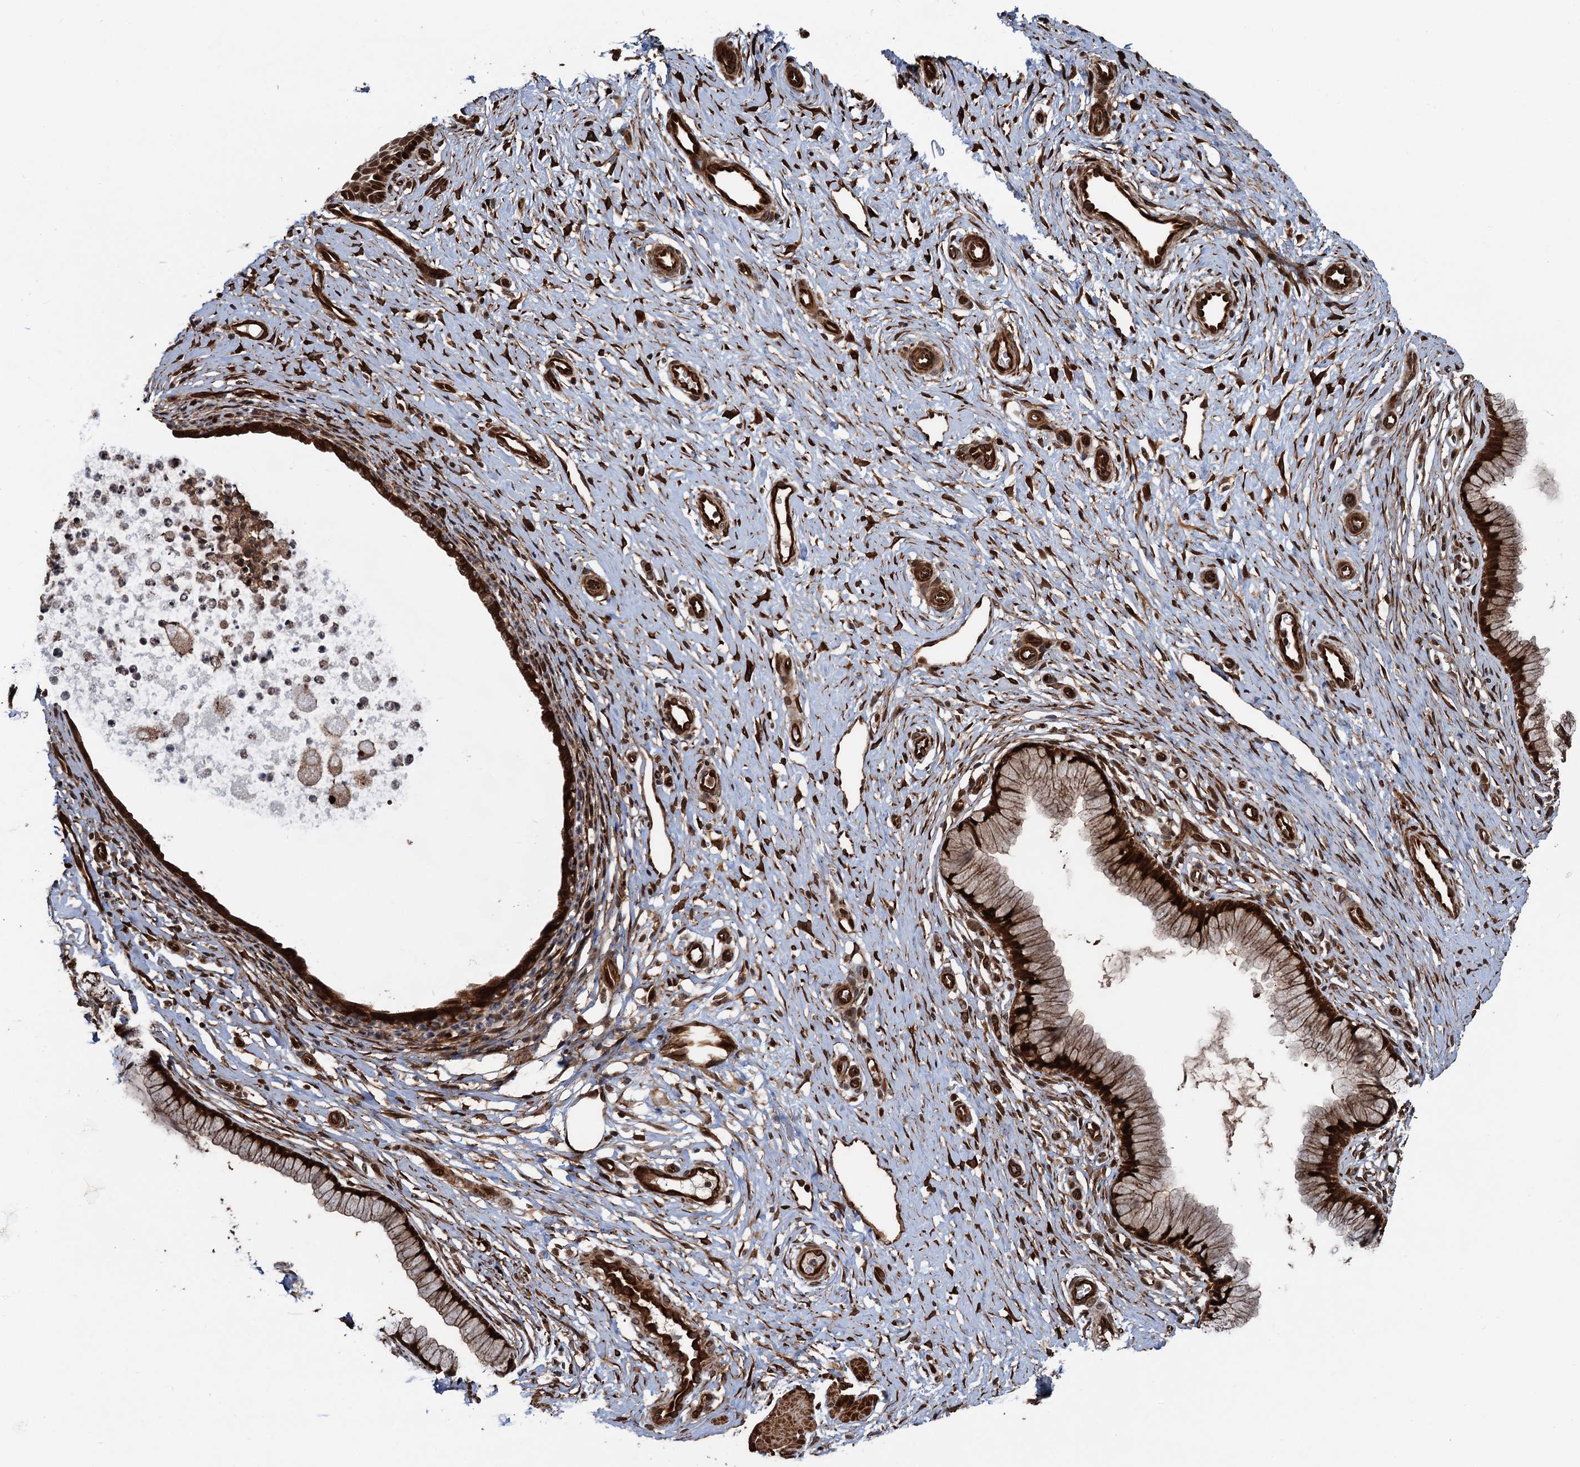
{"staining": {"intensity": "strong", "quantity": ">75%", "location": "cytoplasmic/membranous,nuclear"}, "tissue": "cervix", "cell_type": "Glandular cells", "image_type": "normal", "snomed": [{"axis": "morphology", "description": "Normal tissue, NOS"}, {"axis": "topography", "description": "Cervix"}], "caption": "Protein staining of benign cervix shows strong cytoplasmic/membranous,nuclear positivity in about >75% of glandular cells. (Brightfield microscopy of DAB IHC at high magnification).", "gene": "SNRNP25", "patient": {"sex": "female", "age": 36}}